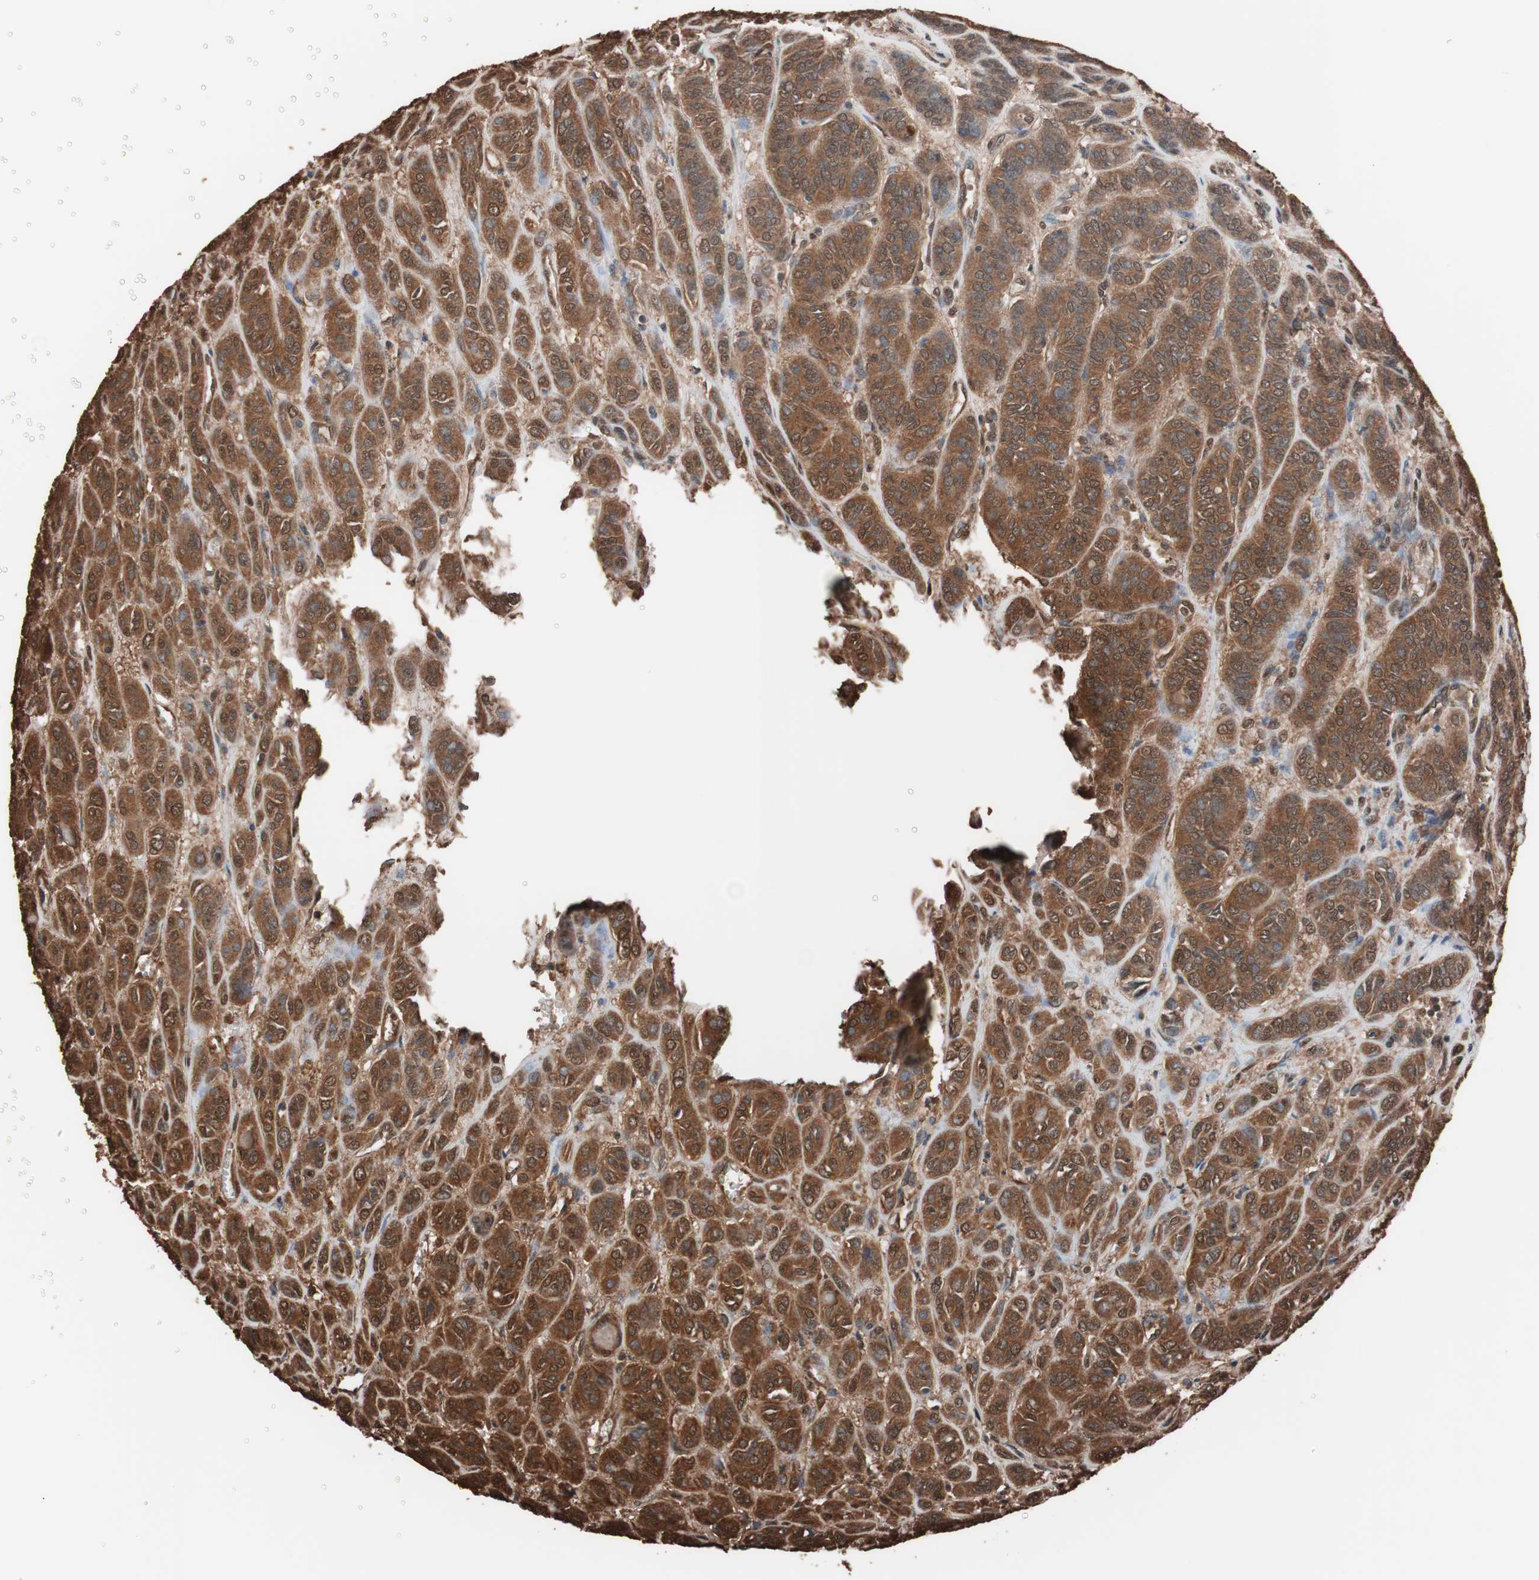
{"staining": {"intensity": "strong", "quantity": ">75%", "location": "cytoplasmic/membranous,nuclear"}, "tissue": "thyroid cancer", "cell_type": "Tumor cells", "image_type": "cancer", "snomed": [{"axis": "morphology", "description": "Follicular adenoma carcinoma, NOS"}, {"axis": "topography", "description": "Thyroid gland"}], "caption": "Immunohistochemical staining of human thyroid follicular adenoma carcinoma demonstrates high levels of strong cytoplasmic/membranous and nuclear protein positivity in about >75% of tumor cells.", "gene": "CALM2", "patient": {"sex": "female", "age": 71}}